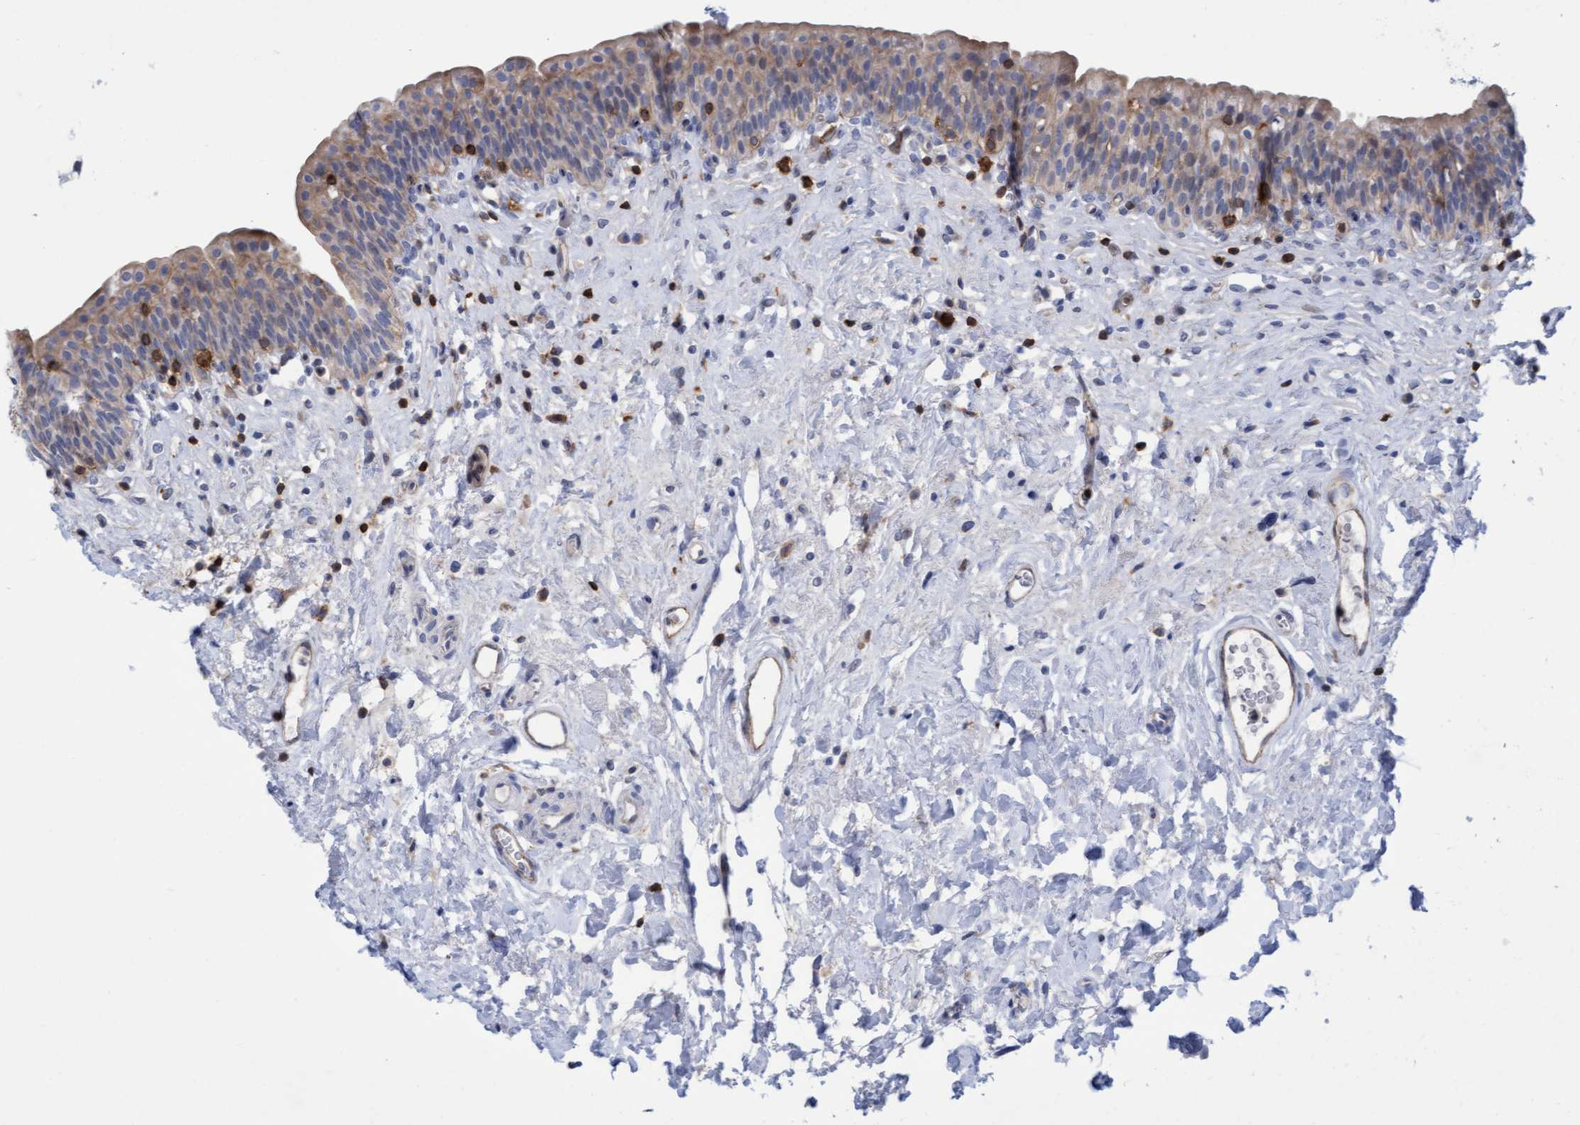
{"staining": {"intensity": "weak", "quantity": "25%-75%", "location": "cytoplasmic/membranous"}, "tissue": "urinary bladder", "cell_type": "Urothelial cells", "image_type": "normal", "snomed": [{"axis": "morphology", "description": "Normal tissue, NOS"}, {"axis": "topography", "description": "Urinary bladder"}], "caption": "Immunohistochemical staining of unremarkable urinary bladder shows 25%-75% levels of weak cytoplasmic/membranous protein expression in about 25%-75% of urothelial cells.", "gene": "FNBP1", "patient": {"sex": "male", "age": 83}}